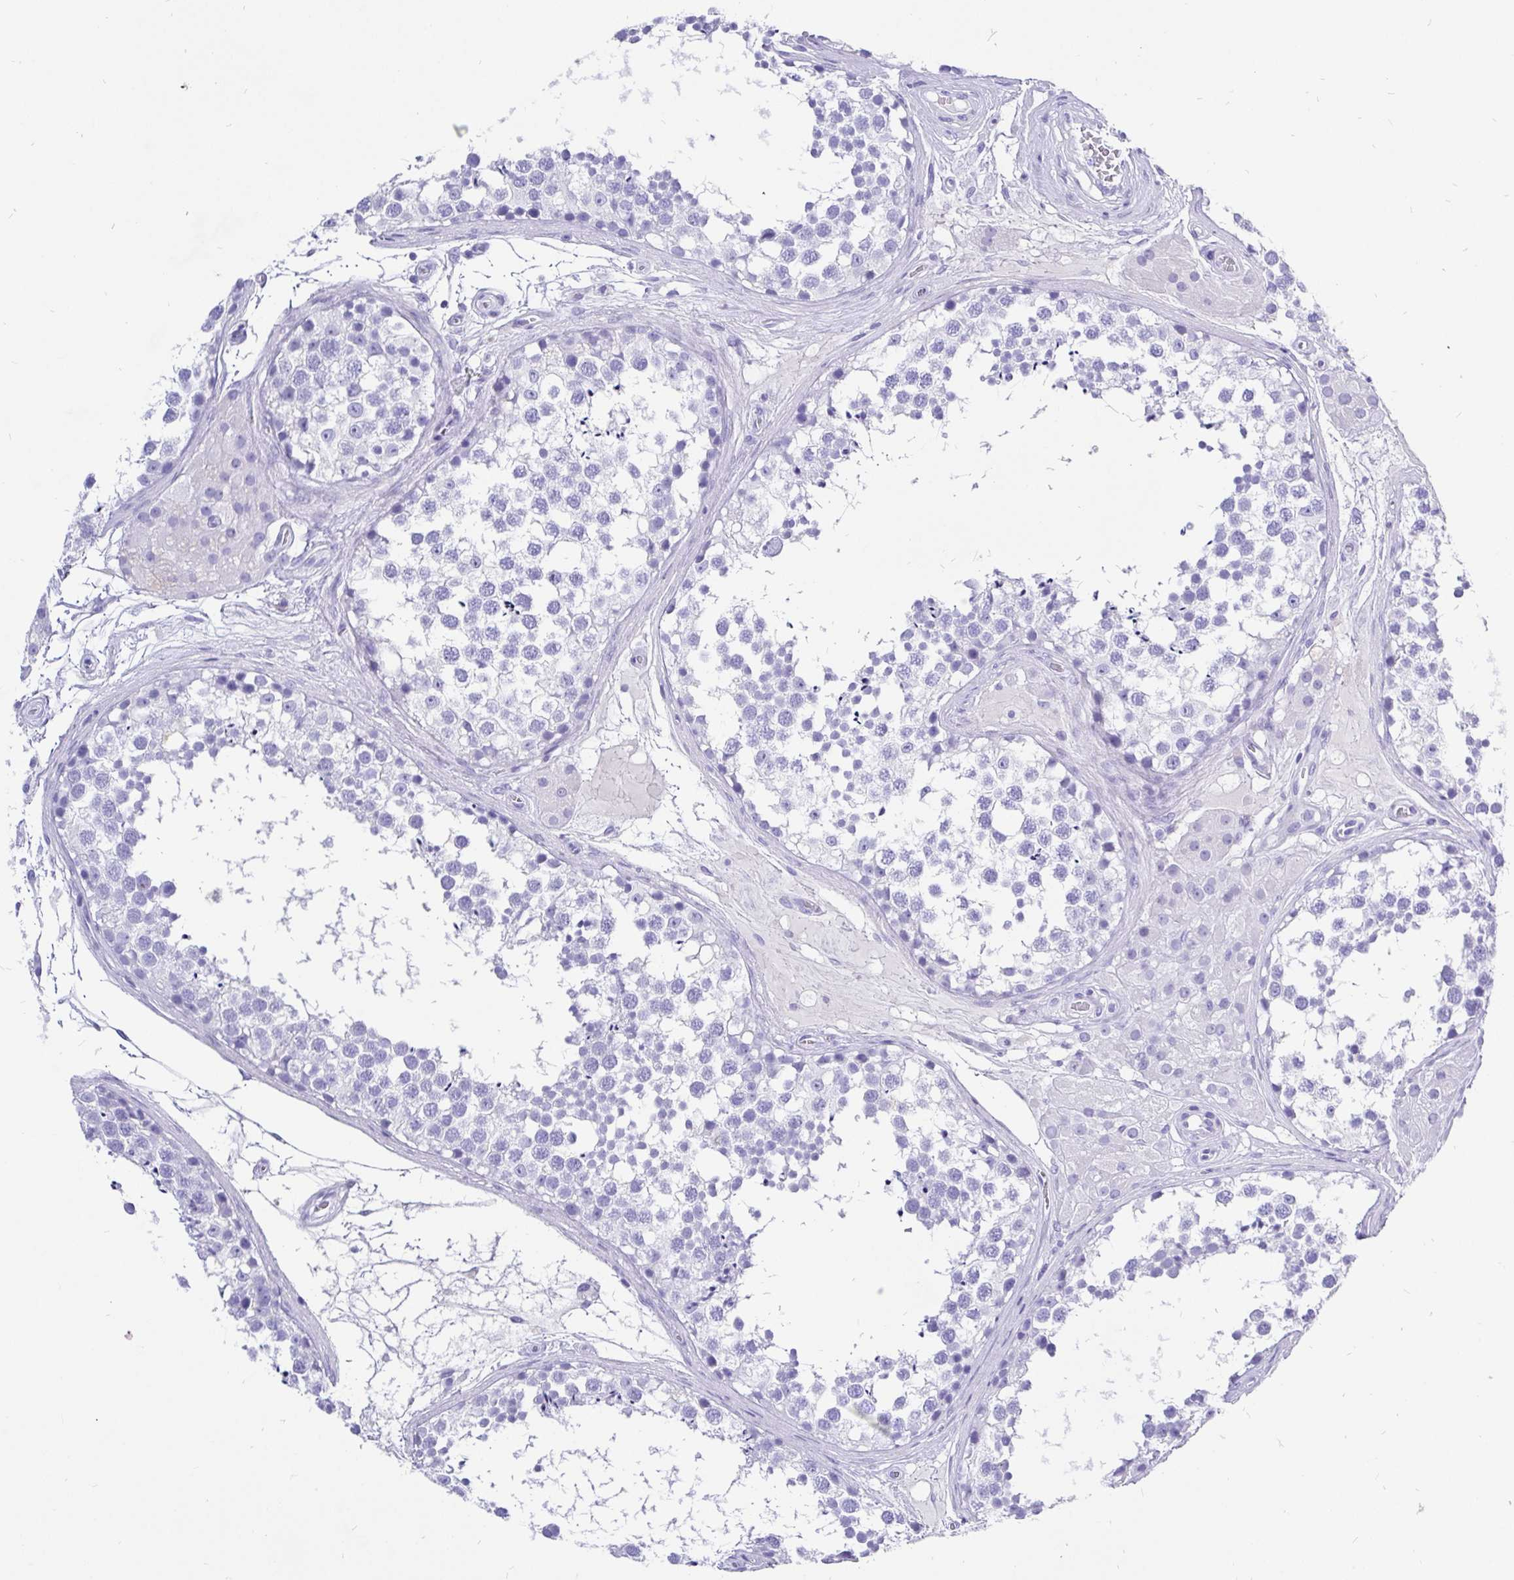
{"staining": {"intensity": "negative", "quantity": "none", "location": "none"}, "tissue": "testis", "cell_type": "Cells in seminiferous ducts", "image_type": "normal", "snomed": [{"axis": "morphology", "description": "Normal tissue, NOS"}, {"axis": "morphology", "description": "Seminoma, NOS"}, {"axis": "topography", "description": "Testis"}], "caption": "Immunohistochemical staining of normal testis reveals no significant positivity in cells in seminiferous ducts.", "gene": "KRT13", "patient": {"sex": "male", "age": 65}}